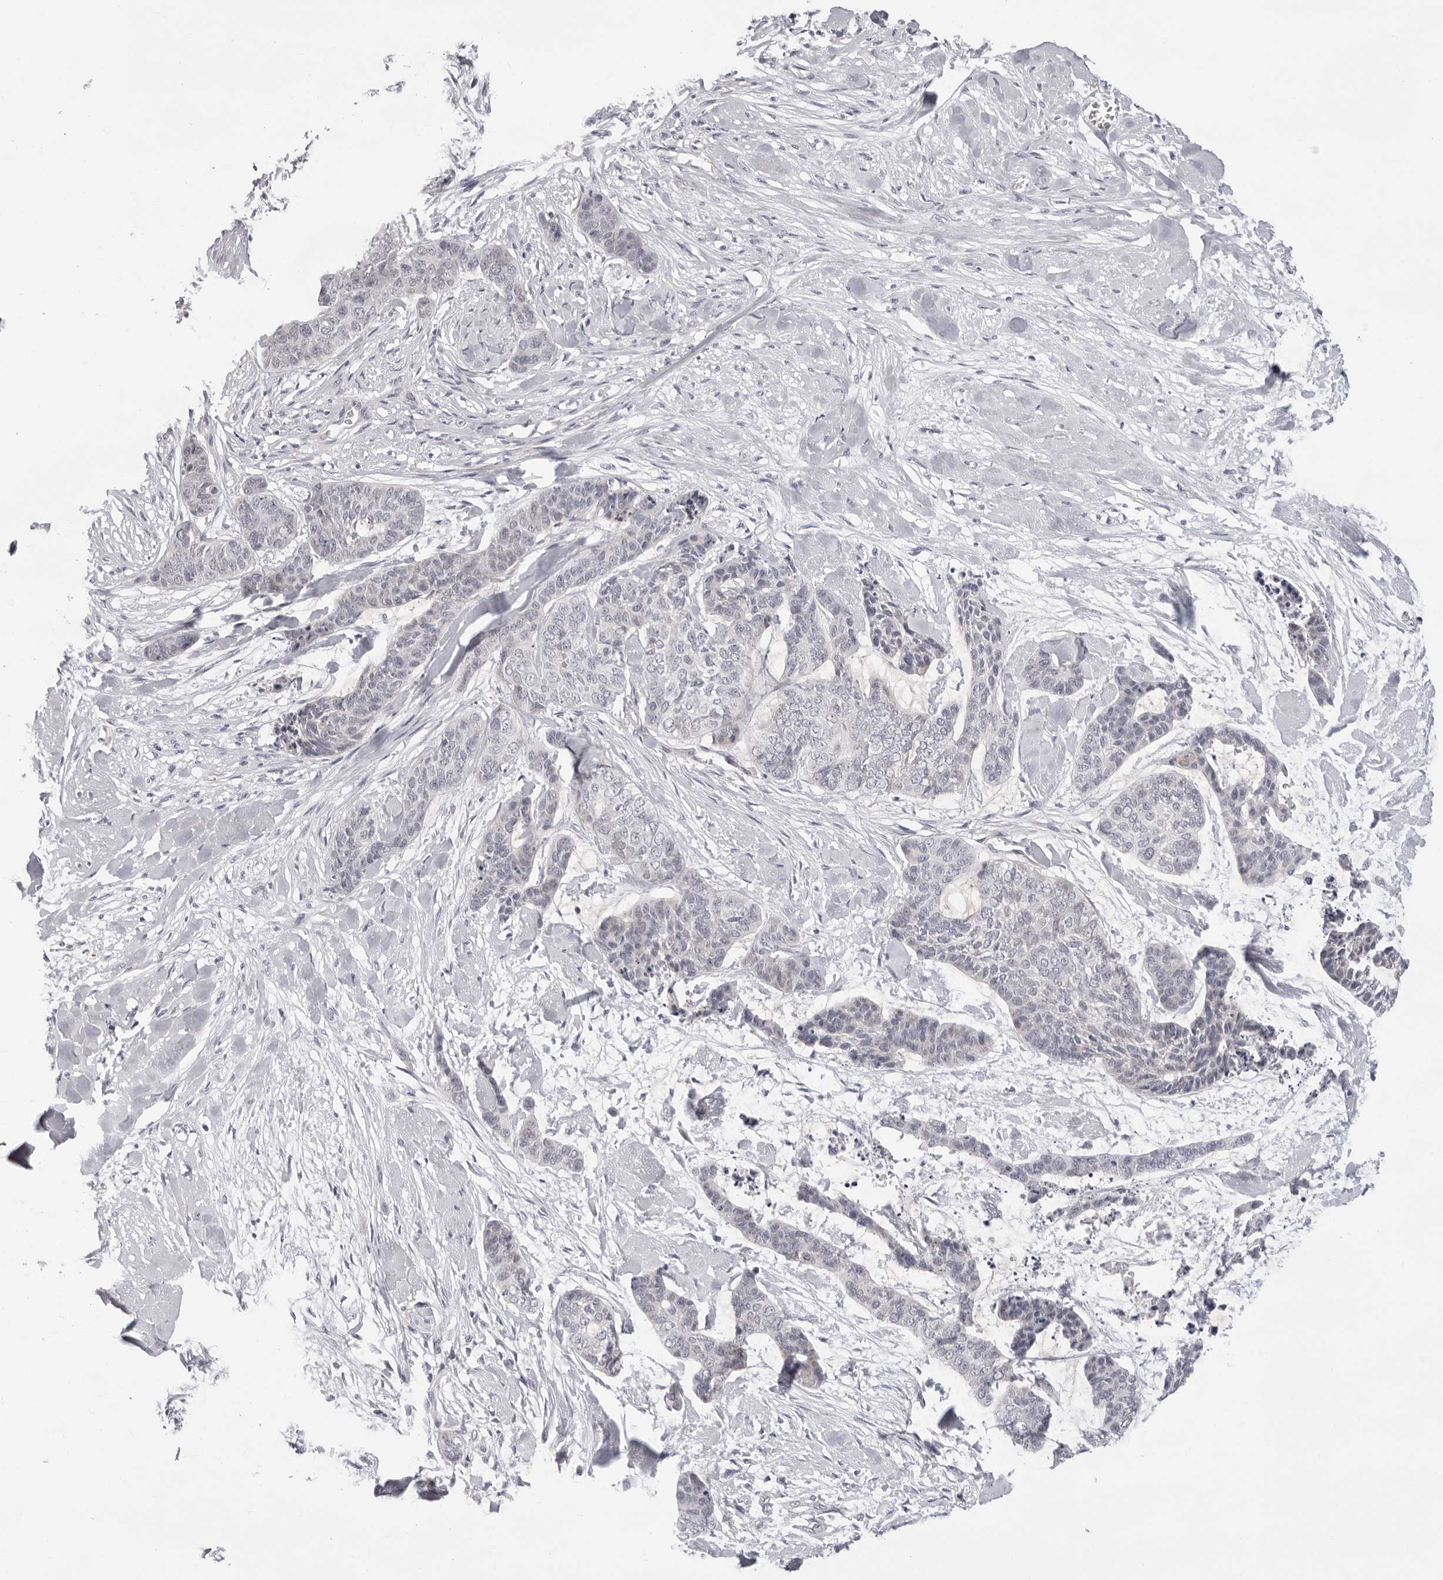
{"staining": {"intensity": "negative", "quantity": "none", "location": "none"}, "tissue": "skin cancer", "cell_type": "Tumor cells", "image_type": "cancer", "snomed": [{"axis": "morphology", "description": "Basal cell carcinoma"}, {"axis": "topography", "description": "Skin"}], "caption": "Immunohistochemical staining of skin cancer reveals no significant staining in tumor cells.", "gene": "ACP6", "patient": {"sex": "female", "age": 64}}